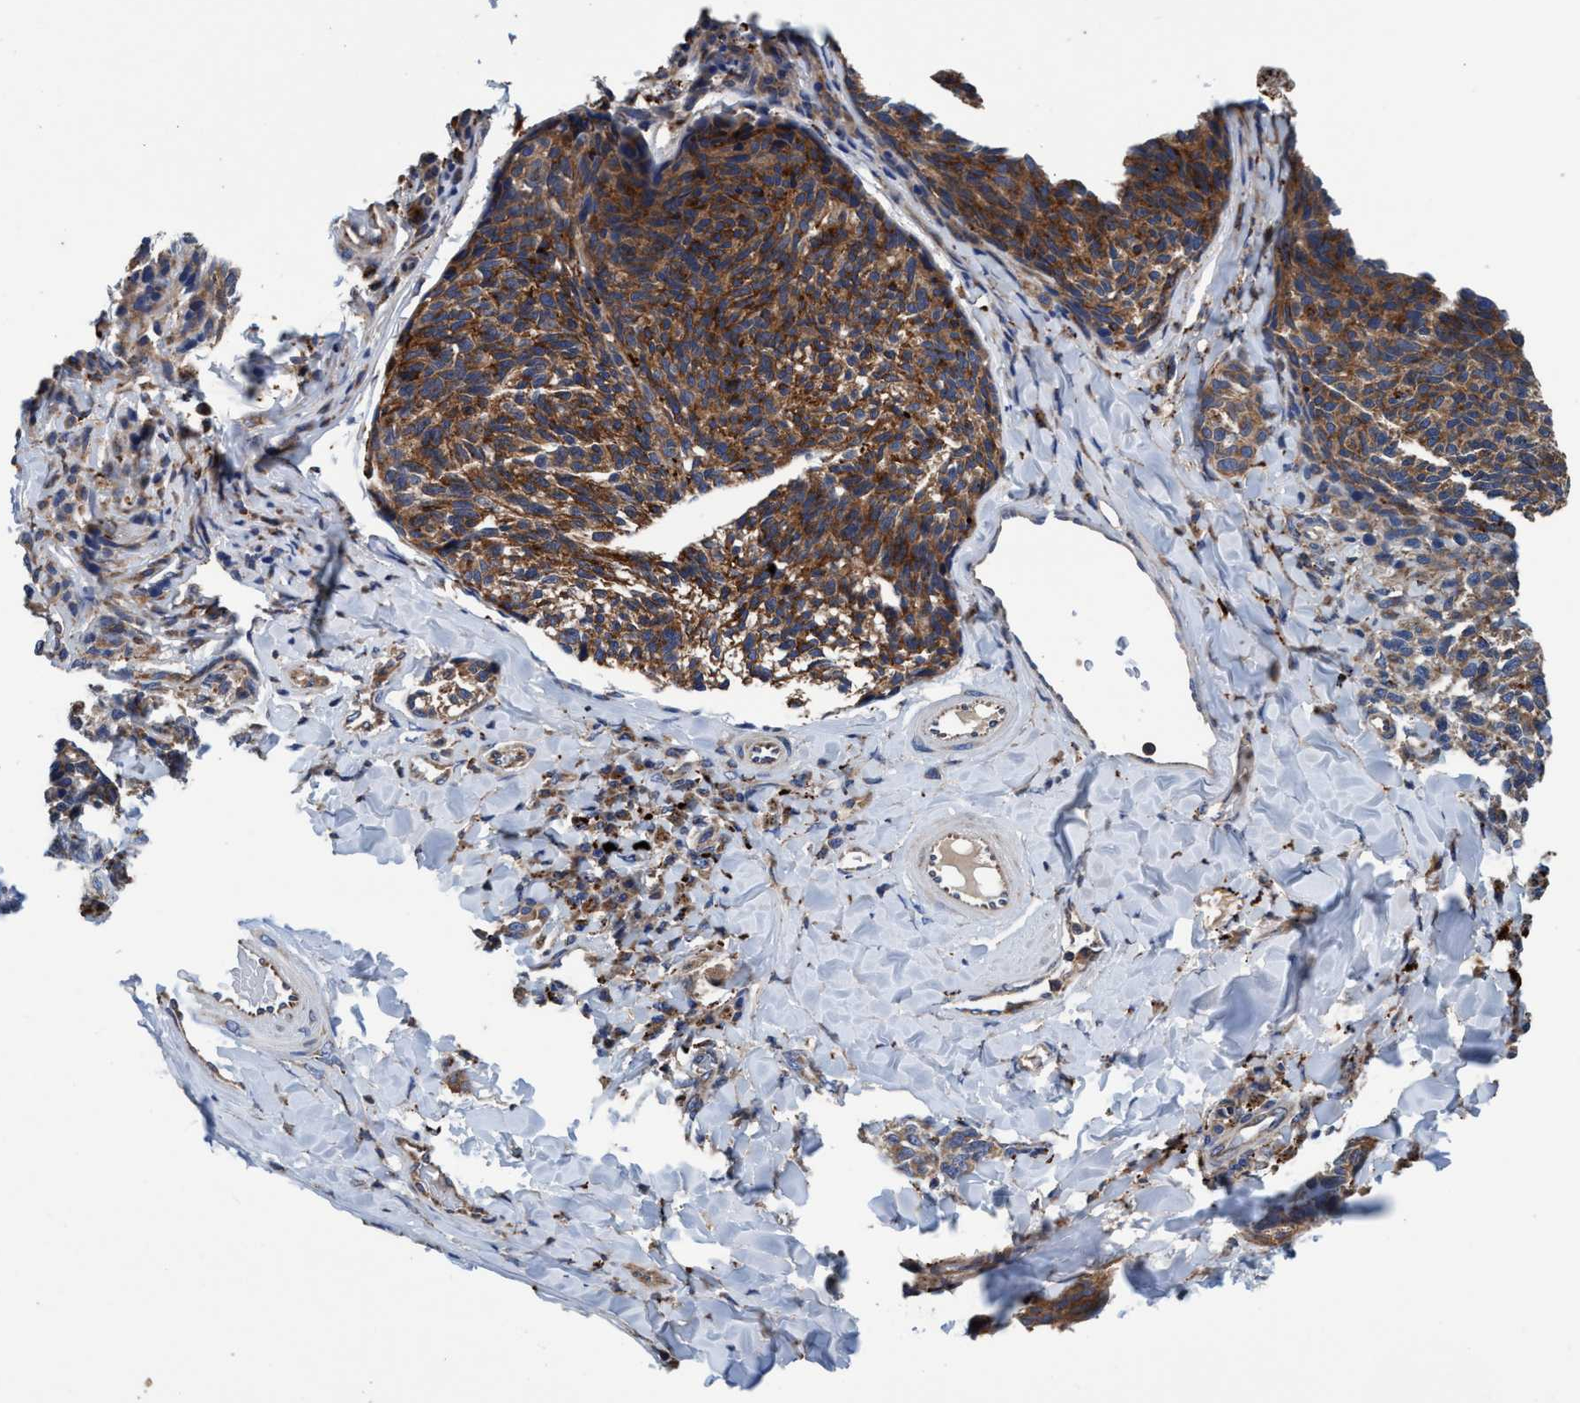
{"staining": {"intensity": "moderate", "quantity": ">75%", "location": "cytoplasmic/membranous"}, "tissue": "melanoma", "cell_type": "Tumor cells", "image_type": "cancer", "snomed": [{"axis": "morphology", "description": "Malignant melanoma, NOS"}, {"axis": "topography", "description": "Skin"}], "caption": "A micrograph showing moderate cytoplasmic/membranous staining in approximately >75% of tumor cells in malignant melanoma, as visualized by brown immunohistochemical staining.", "gene": "ENDOG", "patient": {"sex": "female", "age": 73}}